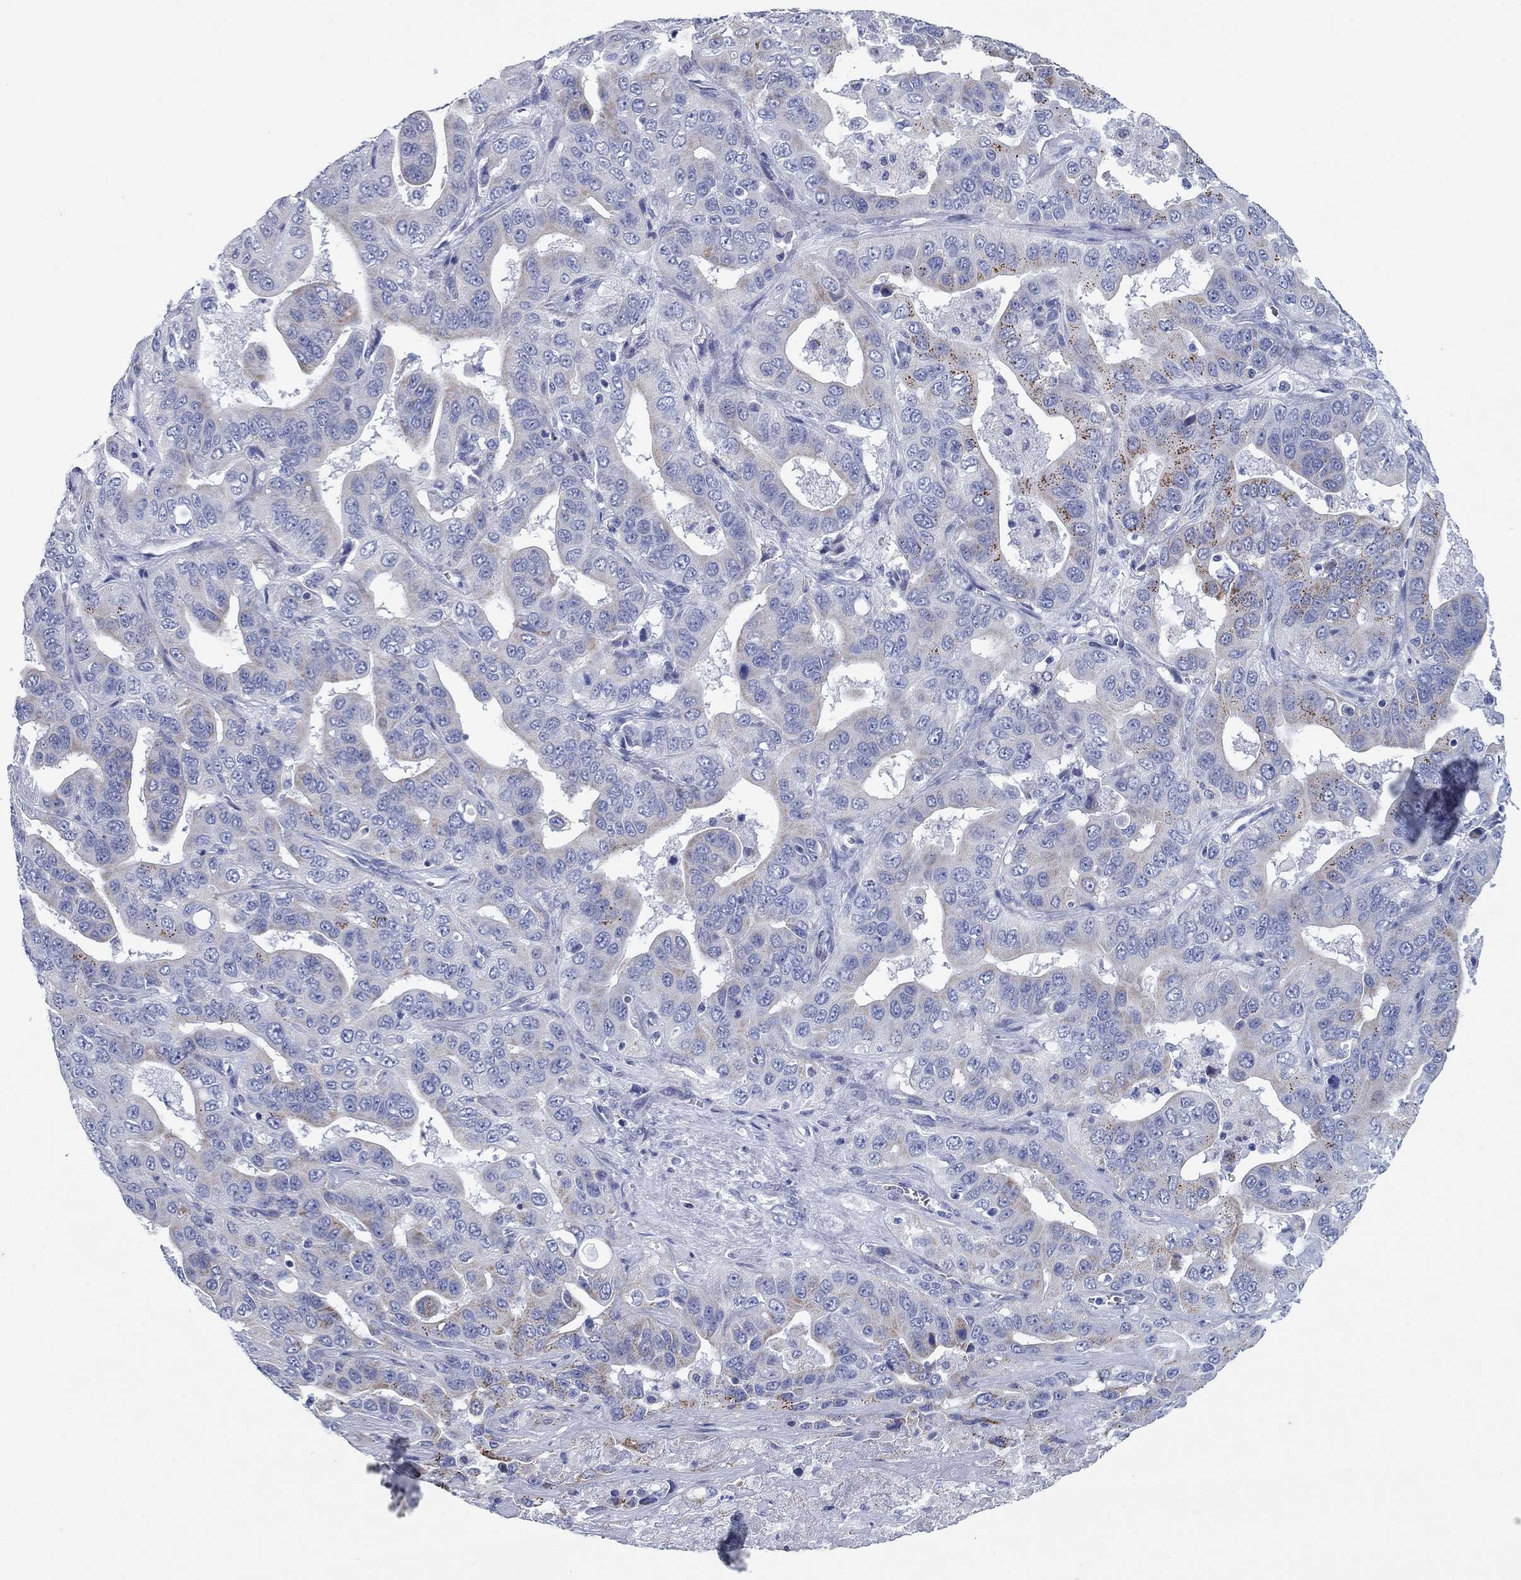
{"staining": {"intensity": "moderate", "quantity": "25%-75%", "location": "cytoplasmic/membranous"}, "tissue": "liver cancer", "cell_type": "Tumor cells", "image_type": "cancer", "snomed": [{"axis": "morphology", "description": "Cholangiocarcinoma"}, {"axis": "topography", "description": "Liver"}], "caption": "The photomicrograph demonstrates staining of liver cholangiocarcinoma, revealing moderate cytoplasmic/membranous protein expression (brown color) within tumor cells.", "gene": "CHI3L2", "patient": {"sex": "female", "age": 52}}